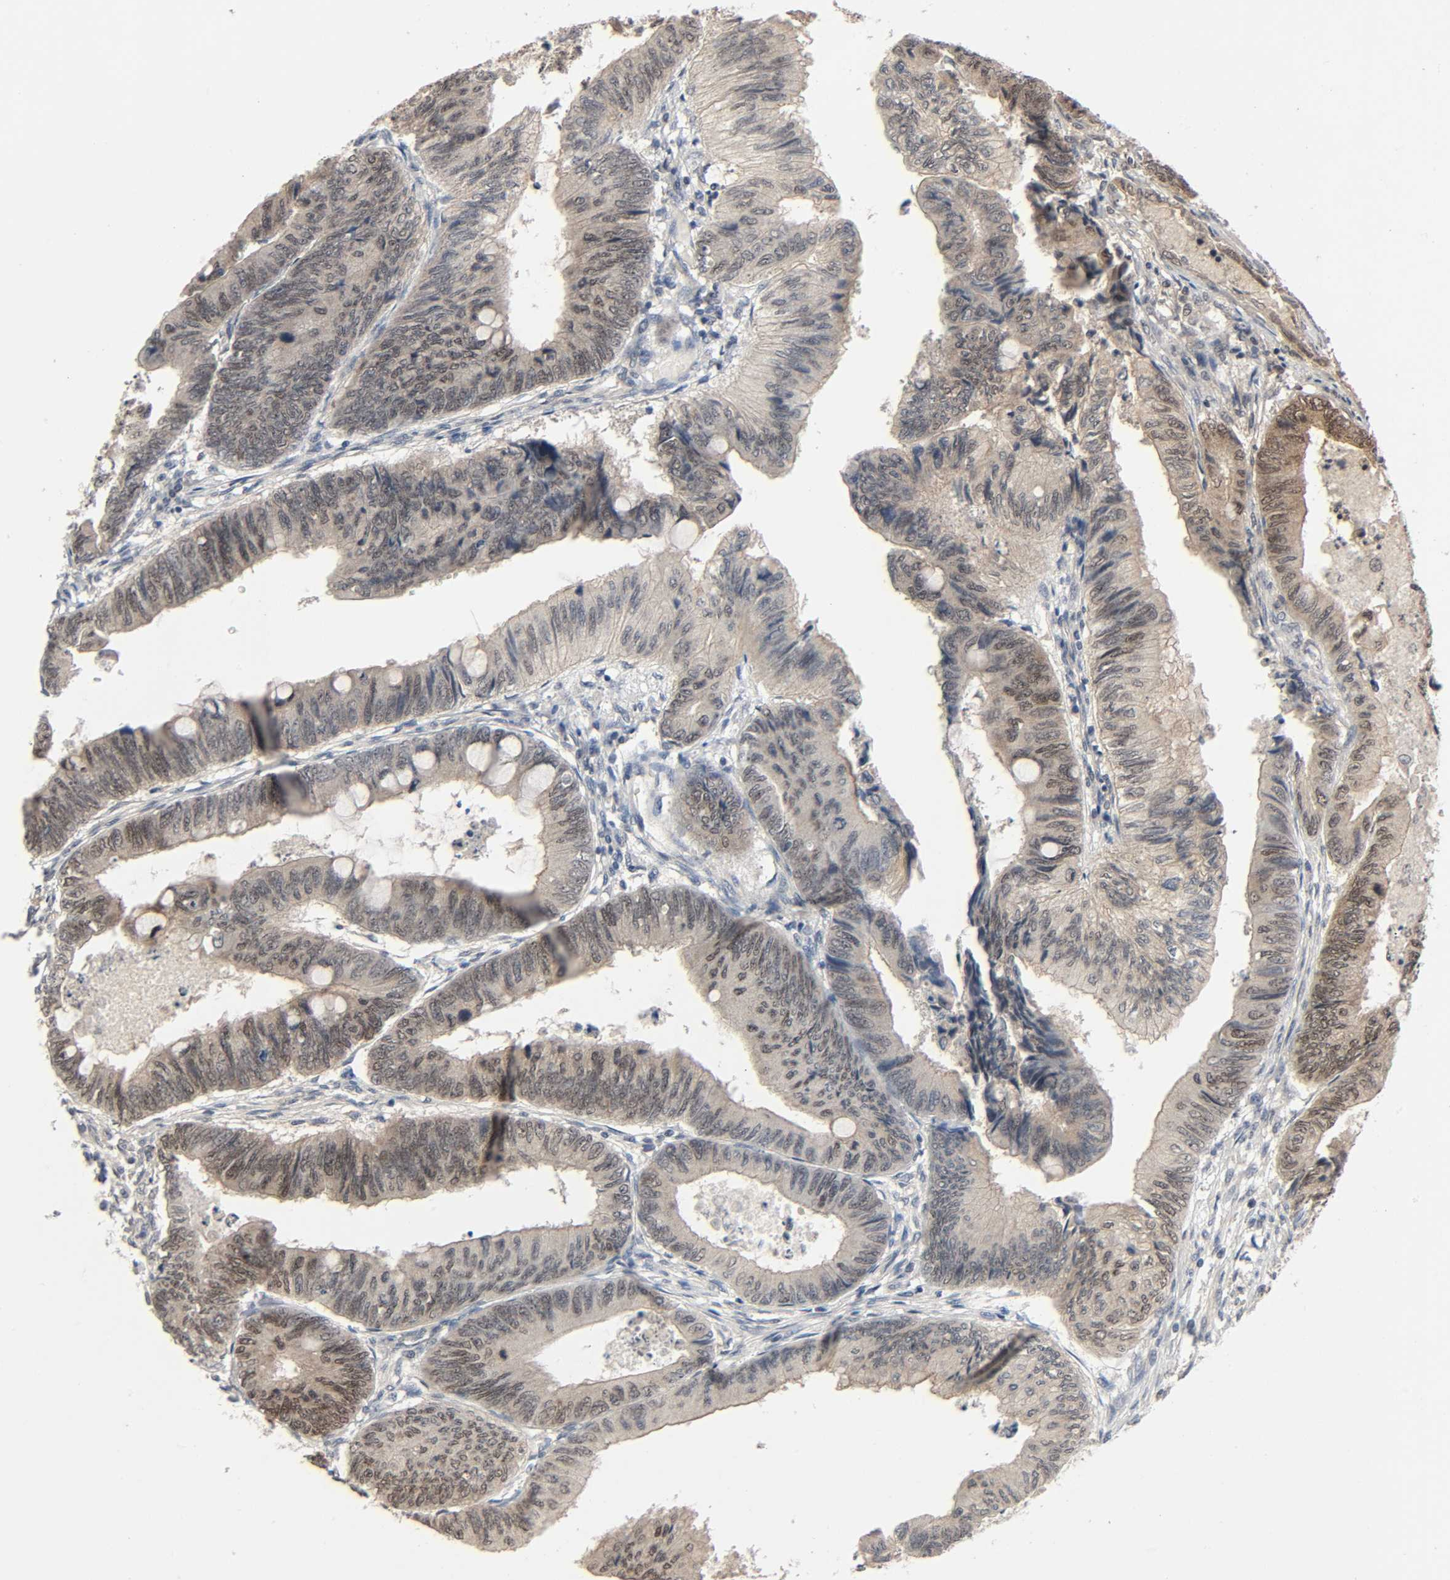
{"staining": {"intensity": "moderate", "quantity": ">75%", "location": "cytoplasmic/membranous,nuclear"}, "tissue": "colorectal cancer", "cell_type": "Tumor cells", "image_type": "cancer", "snomed": [{"axis": "morphology", "description": "Normal tissue, NOS"}, {"axis": "morphology", "description": "Adenocarcinoma, NOS"}, {"axis": "topography", "description": "Rectum"}, {"axis": "topography", "description": "Peripheral nerve tissue"}], "caption": "Colorectal adenocarcinoma was stained to show a protein in brown. There is medium levels of moderate cytoplasmic/membranous and nuclear positivity in about >75% of tumor cells.", "gene": "MAPKAPK5", "patient": {"sex": "male", "age": 92}}